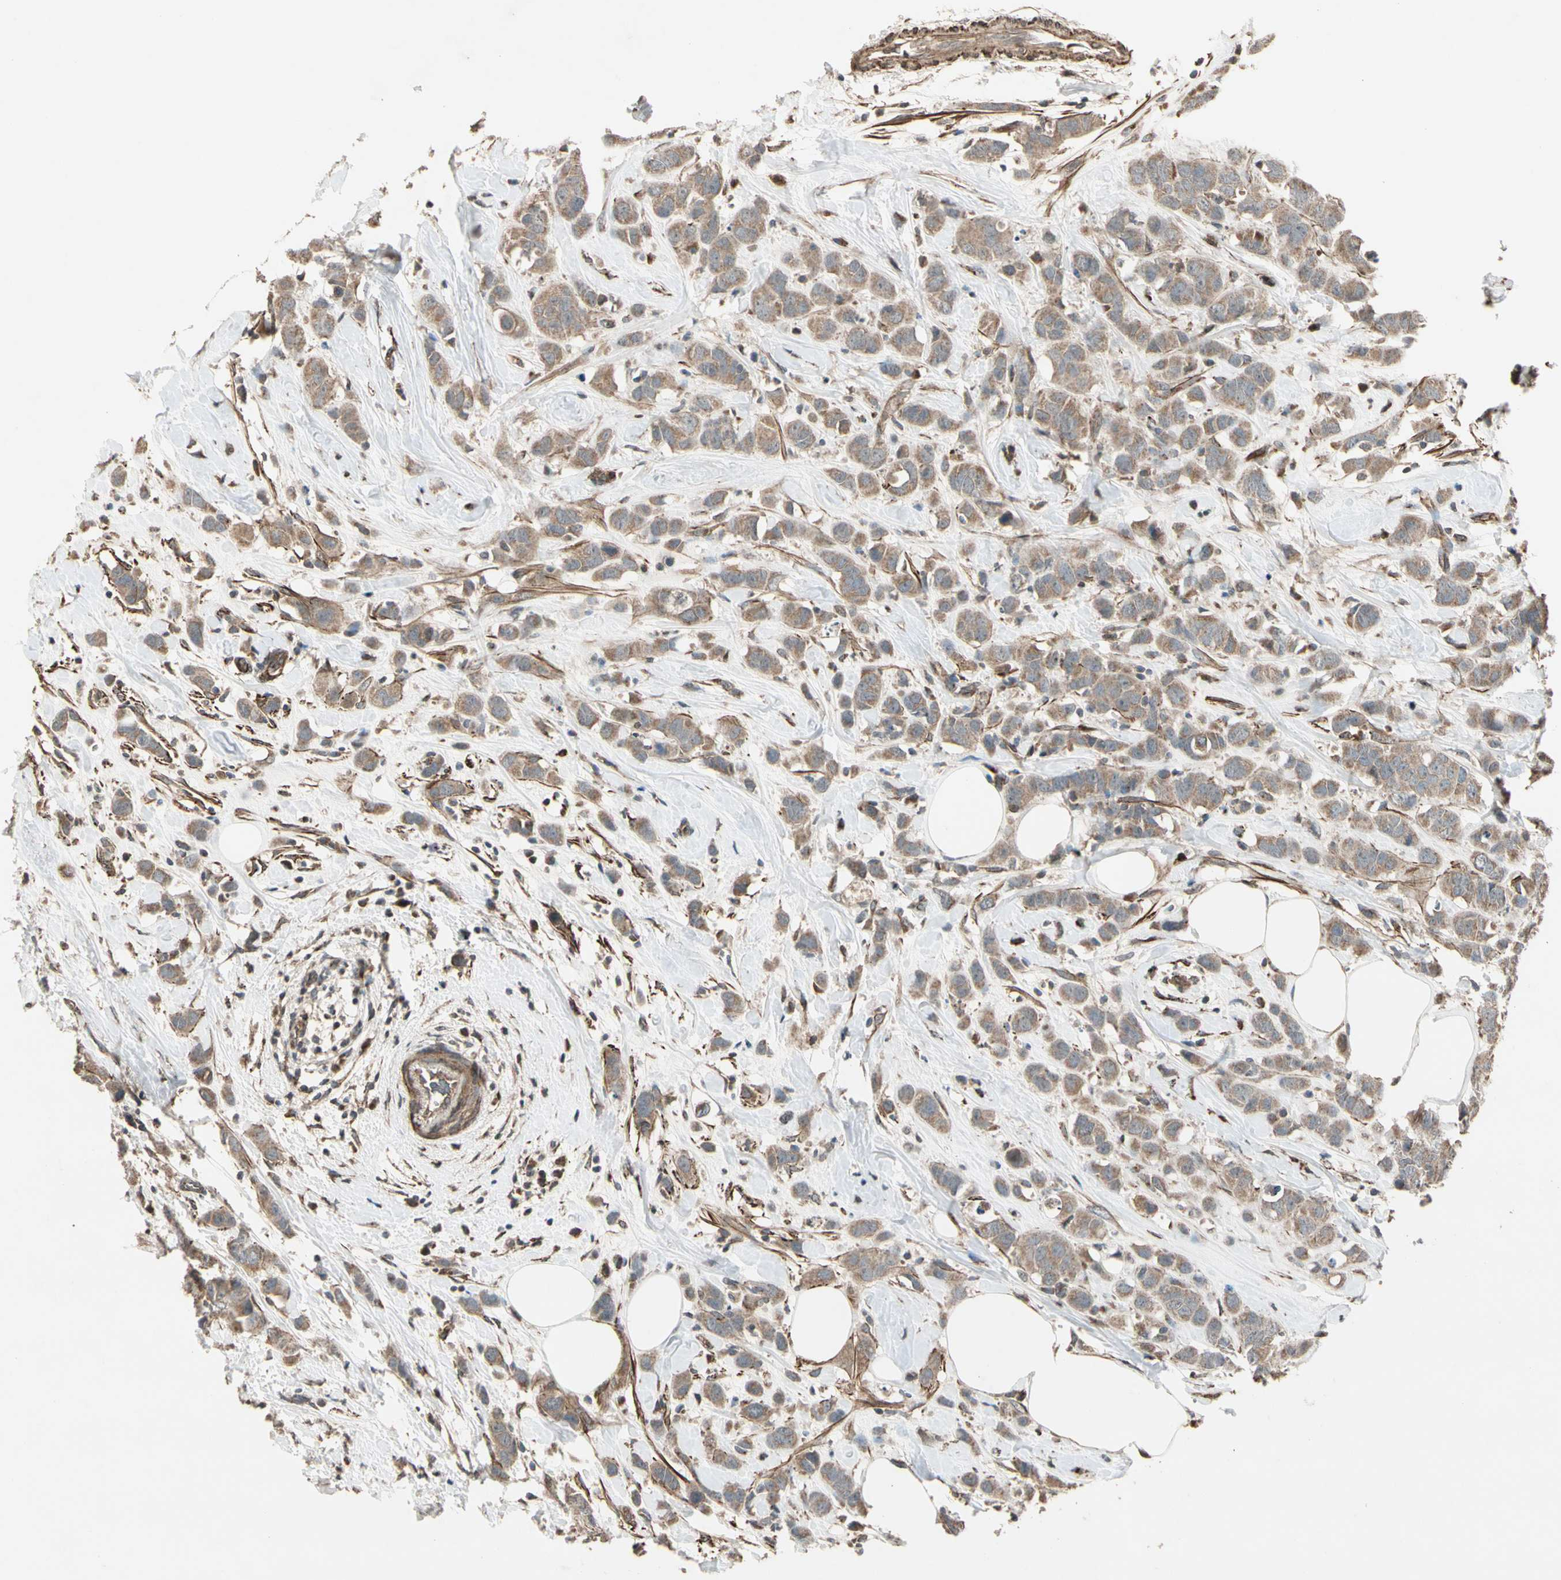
{"staining": {"intensity": "moderate", "quantity": ">75%", "location": "cytoplasmic/membranous"}, "tissue": "breast cancer", "cell_type": "Tumor cells", "image_type": "cancer", "snomed": [{"axis": "morphology", "description": "Normal tissue, NOS"}, {"axis": "morphology", "description": "Duct carcinoma"}, {"axis": "topography", "description": "Breast"}], "caption": "This image reveals breast infiltrating ductal carcinoma stained with immunohistochemistry to label a protein in brown. The cytoplasmic/membranous of tumor cells show moderate positivity for the protein. Nuclei are counter-stained blue.", "gene": "GCK", "patient": {"sex": "female", "age": 50}}